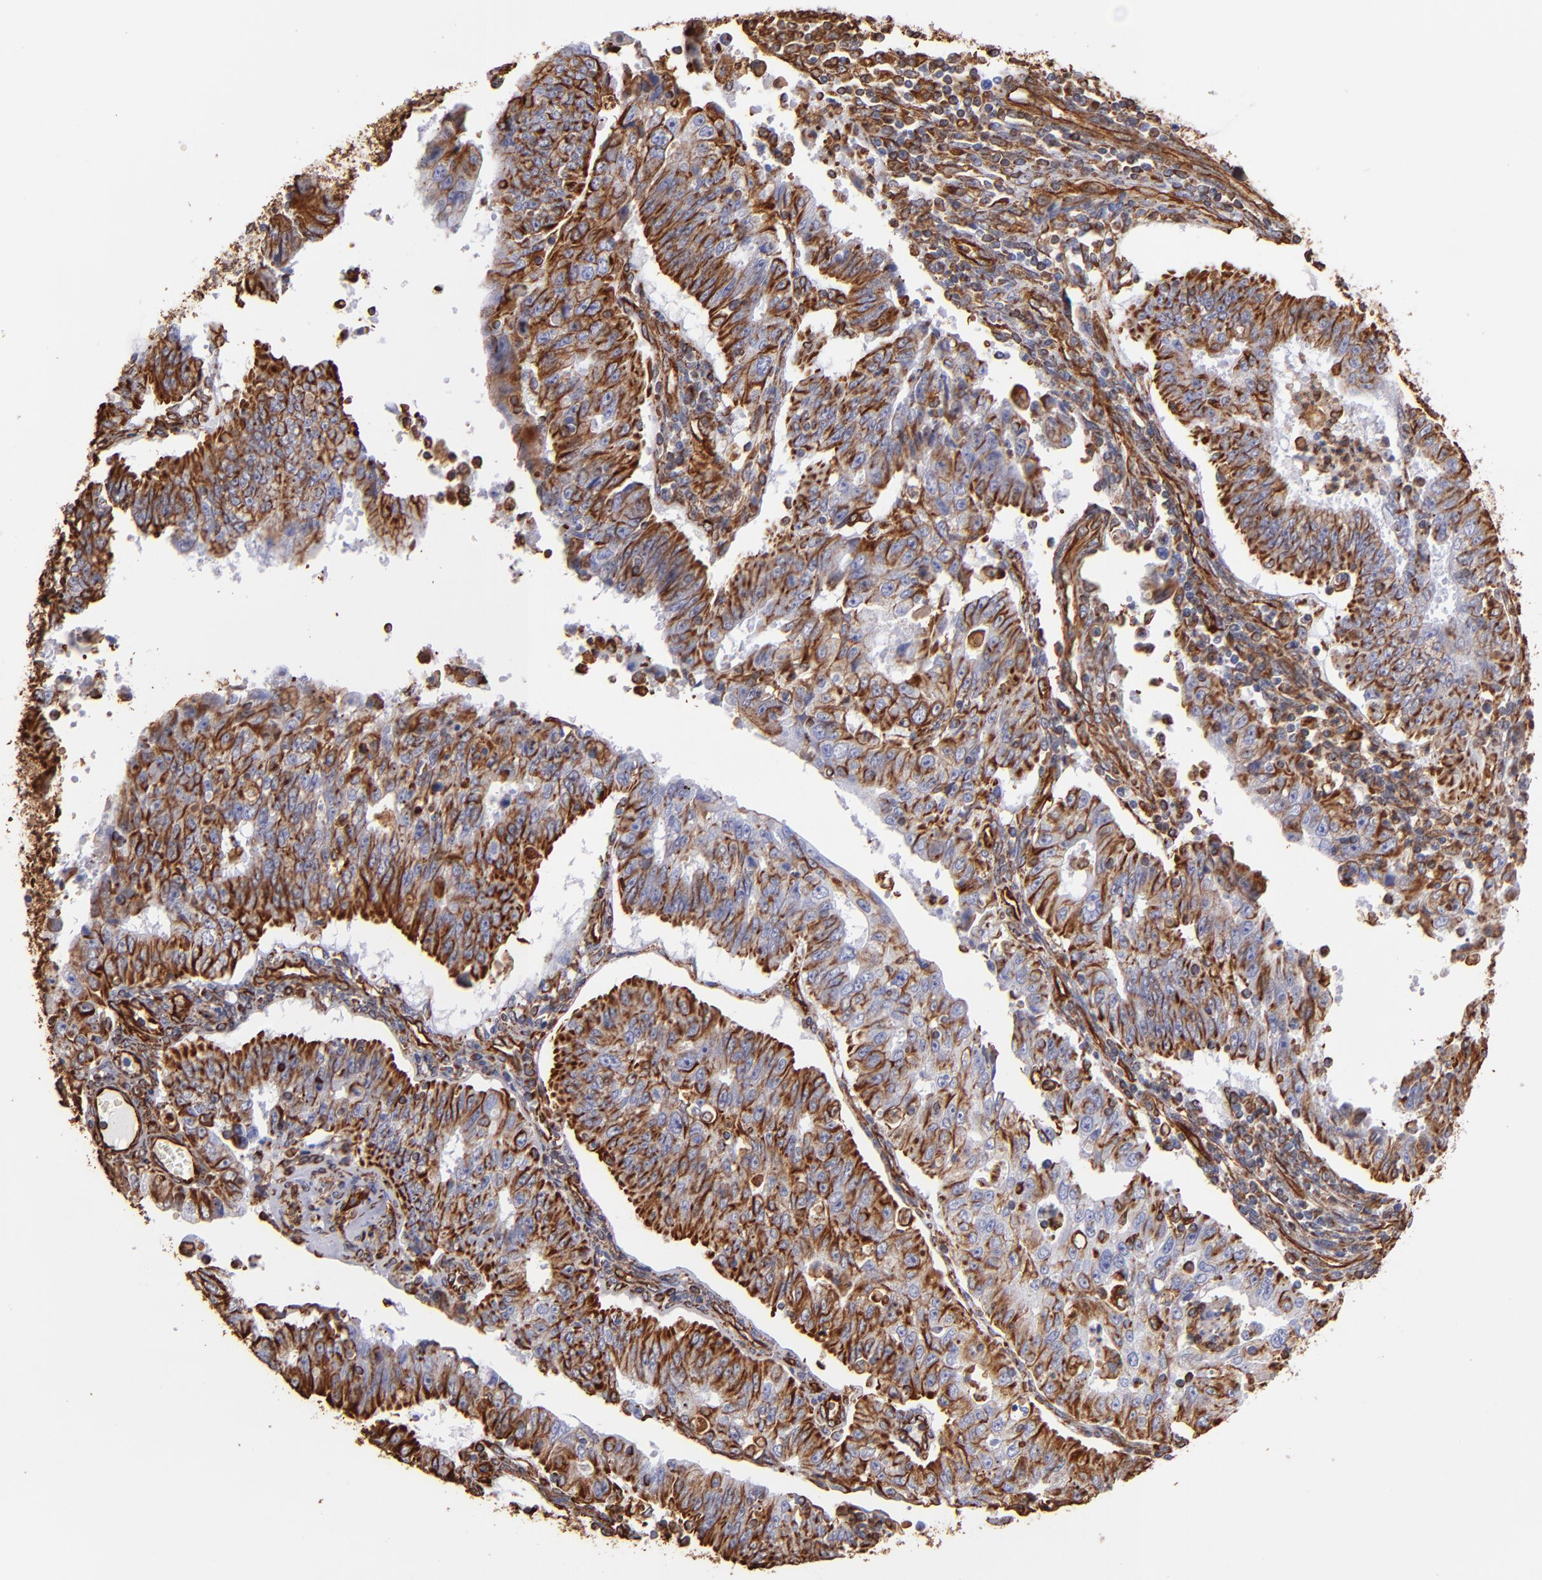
{"staining": {"intensity": "strong", "quantity": ">75%", "location": "cytoplasmic/membranous,nuclear"}, "tissue": "endometrial cancer", "cell_type": "Tumor cells", "image_type": "cancer", "snomed": [{"axis": "morphology", "description": "Adenocarcinoma, NOS"}, {"axis": "topography", "description": "Endometrium"}], "caption": "Protein staining by IHC demonstrates strong cytoplasmic/membranous and nuclear positivity in about >75% of tumor cells in endometrial cancer (adenocarcinoma). The protein of interest is shown in brown color, while the nuclei are stained blue.", "gene": "VIM", "patient": {"sex": "female", "age": 42}}